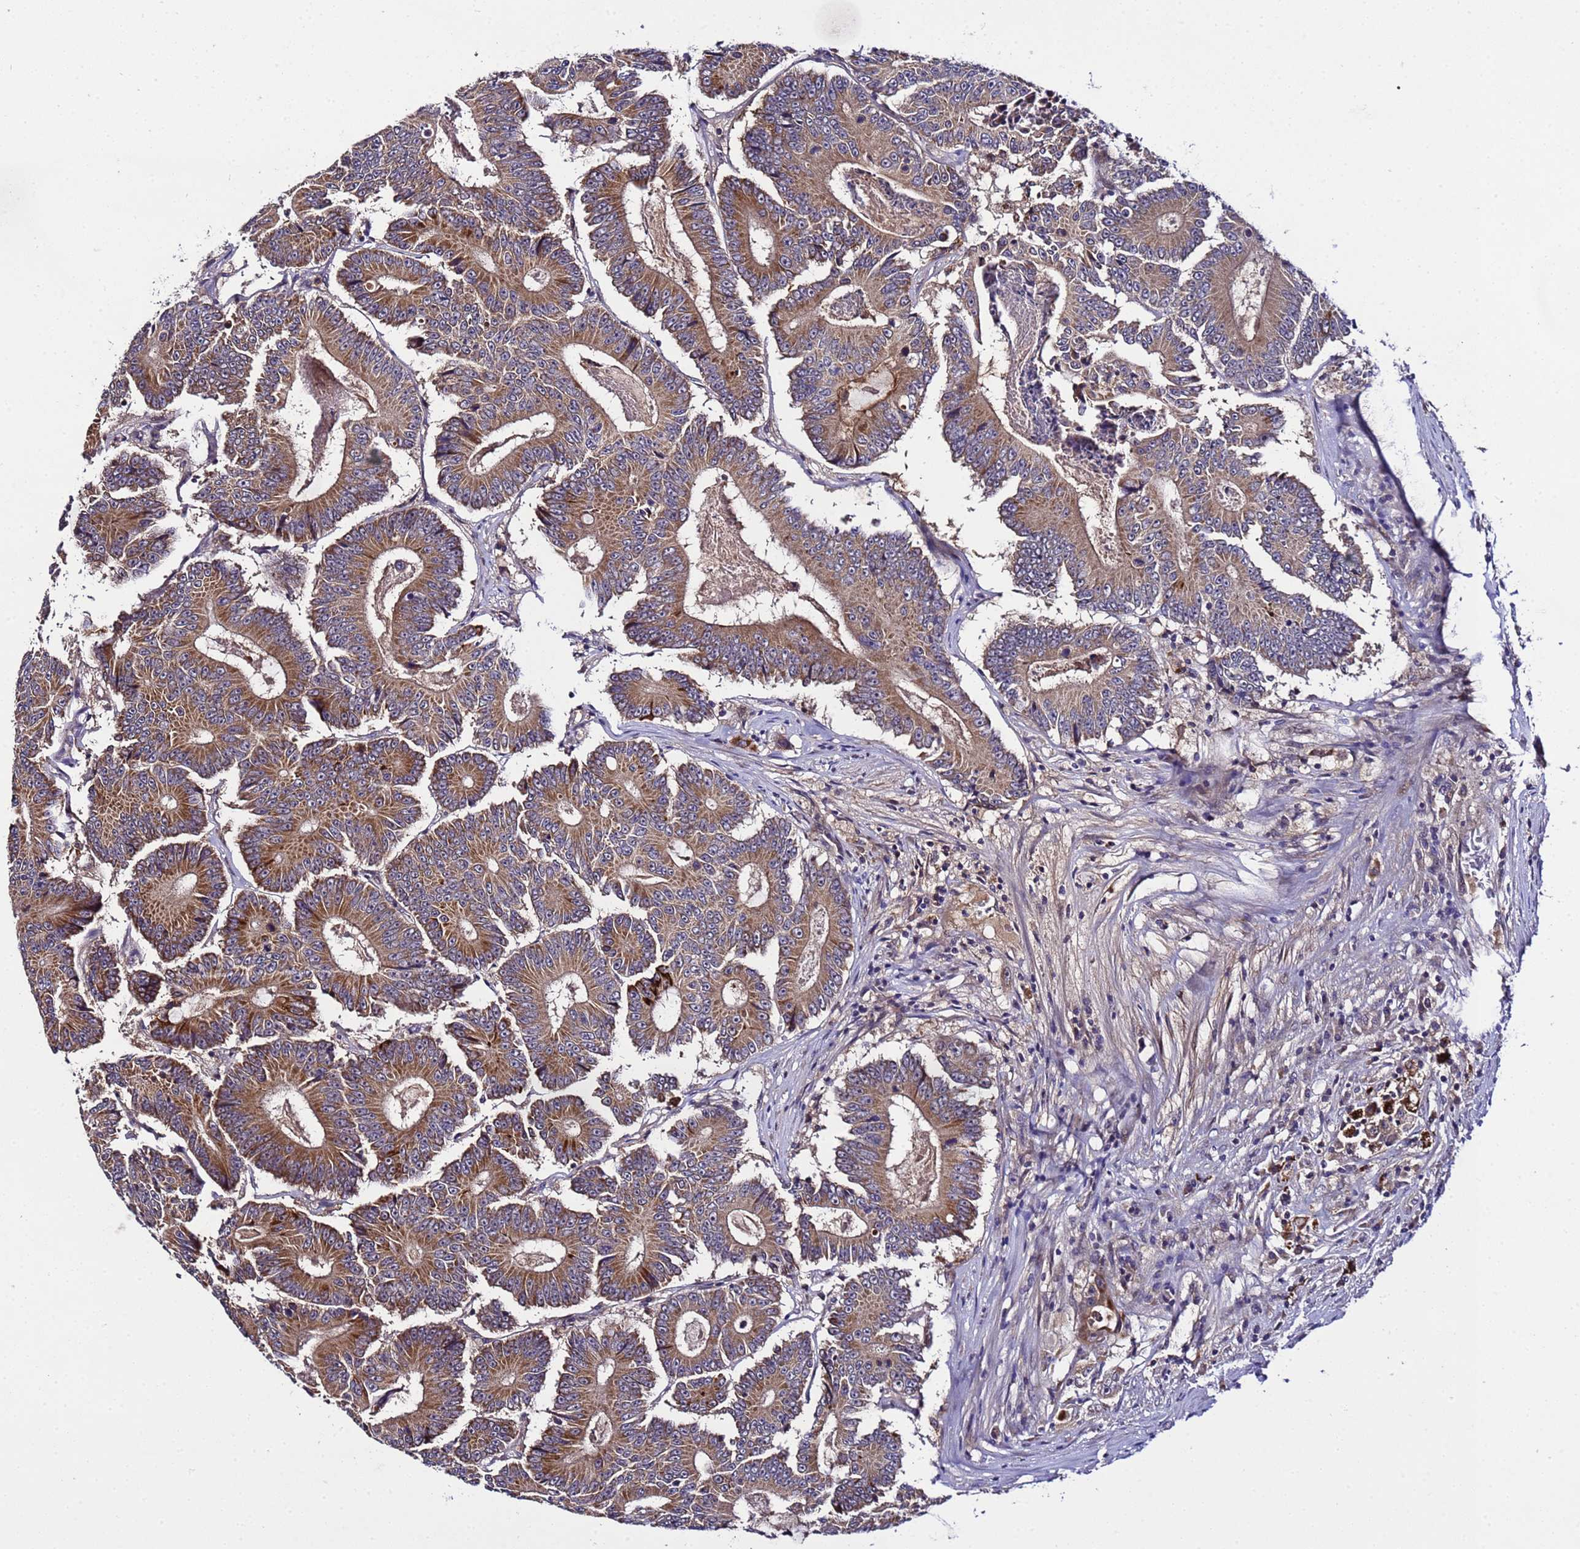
{"staining": {"intensity": "moderate", "quantity": ">75%", "location": "cytoplasmic/membranous"}, "tissue": "colorectal cancer", "cell_type": "Tumor cells", "image_type": "cancer", "snomed": [{"axis": "morphology", "description": "Adenocarcinoma, NOS"}, {"axis": "topography", "description": "Colon"}], "caption": "Tumor cells display moderate cytoplasmic/membranous expression in approximately >75% of cells in colorectal adenocarcinoma. (Stains: DAB (3,3'-diaminobenzidine) in brown, nuclei in blue, Microscopy: brightfield microscopy at high magnification).", "gene": "PLXDC2", "patient": {"sex": "male", "age": 83}}